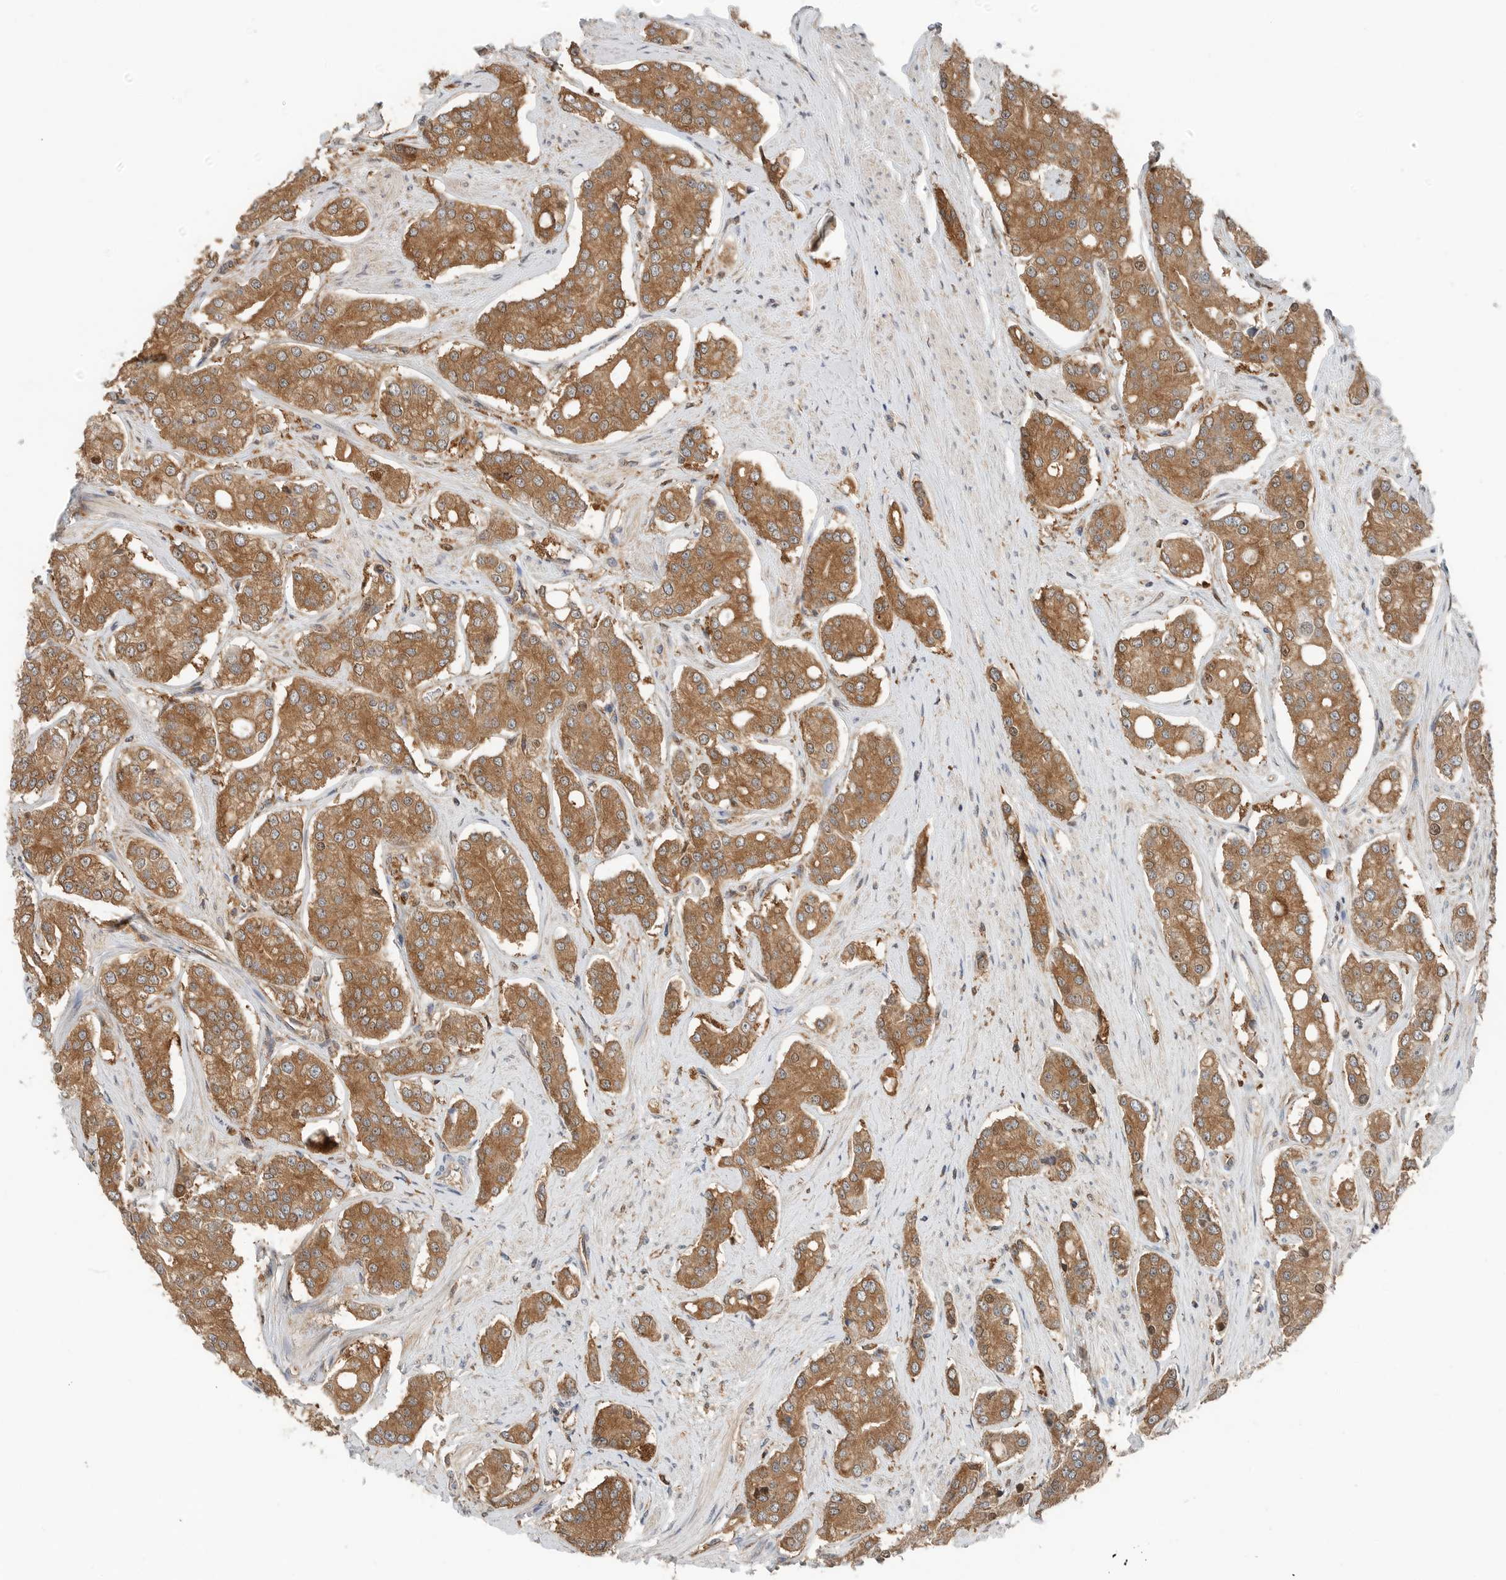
{"staining": {"intensity": "moderate", "quantity": ">75%", "location": "cytoplasmic/membranous,nuclear"}, "tissue": "prostate cancer", "cell_type": "Tumor cells", "image_type": "cancer", "snomed": [{"axis": "morphology", "description": "Adenocarcinoma, High grade"}, {"axis": "topography", "description": "Prostate"}], "caption": "Moderate cytoplasmic/membranous and nuclear protein staining is appreciated in about >75% of tumor cells in prostate cancer.", "gene": "XPNPEP1", "patient": {"sex": "male", "age": 71}}